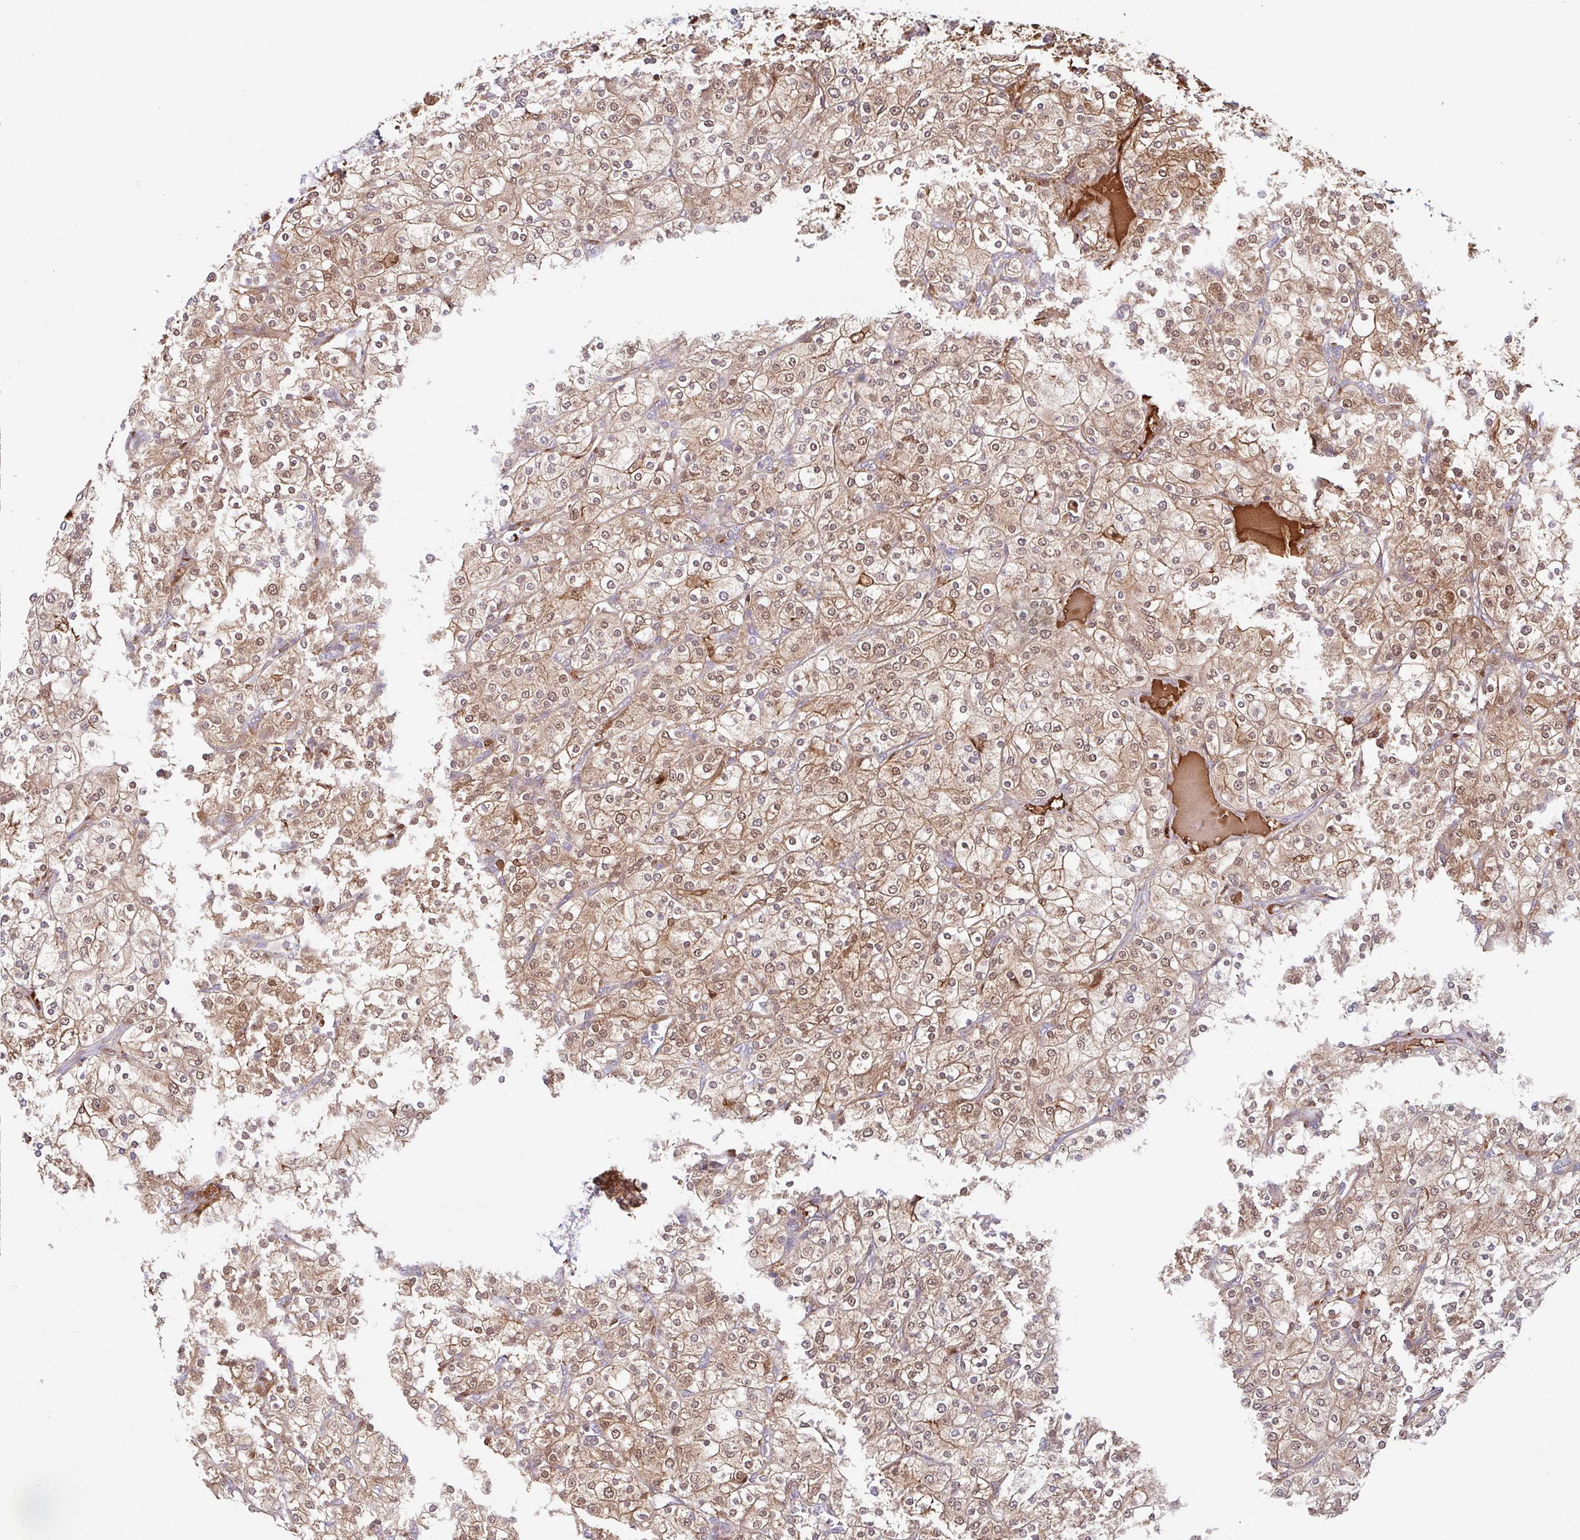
{"staining": {"intensity": "moderate", "quantity": ">75%", "location": "cytoplasmic/membranous,nuclear"}, "tissue": "renal cancer", "cell_type": "Tumor cells", "image_type": "cancer", "snomed": [{"axis": "morphology", "description": "Adenocarcinoma, NOS"}, {"axis": "topography", "description": "Kidney"}], "caption": "Renal adenocarcinoma stained with immunohistochemistry exhibits moderate cytoplasmic/membranous and nuclear staining in approximately >75% of tumor cells. Ihc stains the protein in brown and the nuclei are stained blue.", "gene": "BLVRA", "patient": {"sex": "male", "age": 80}}